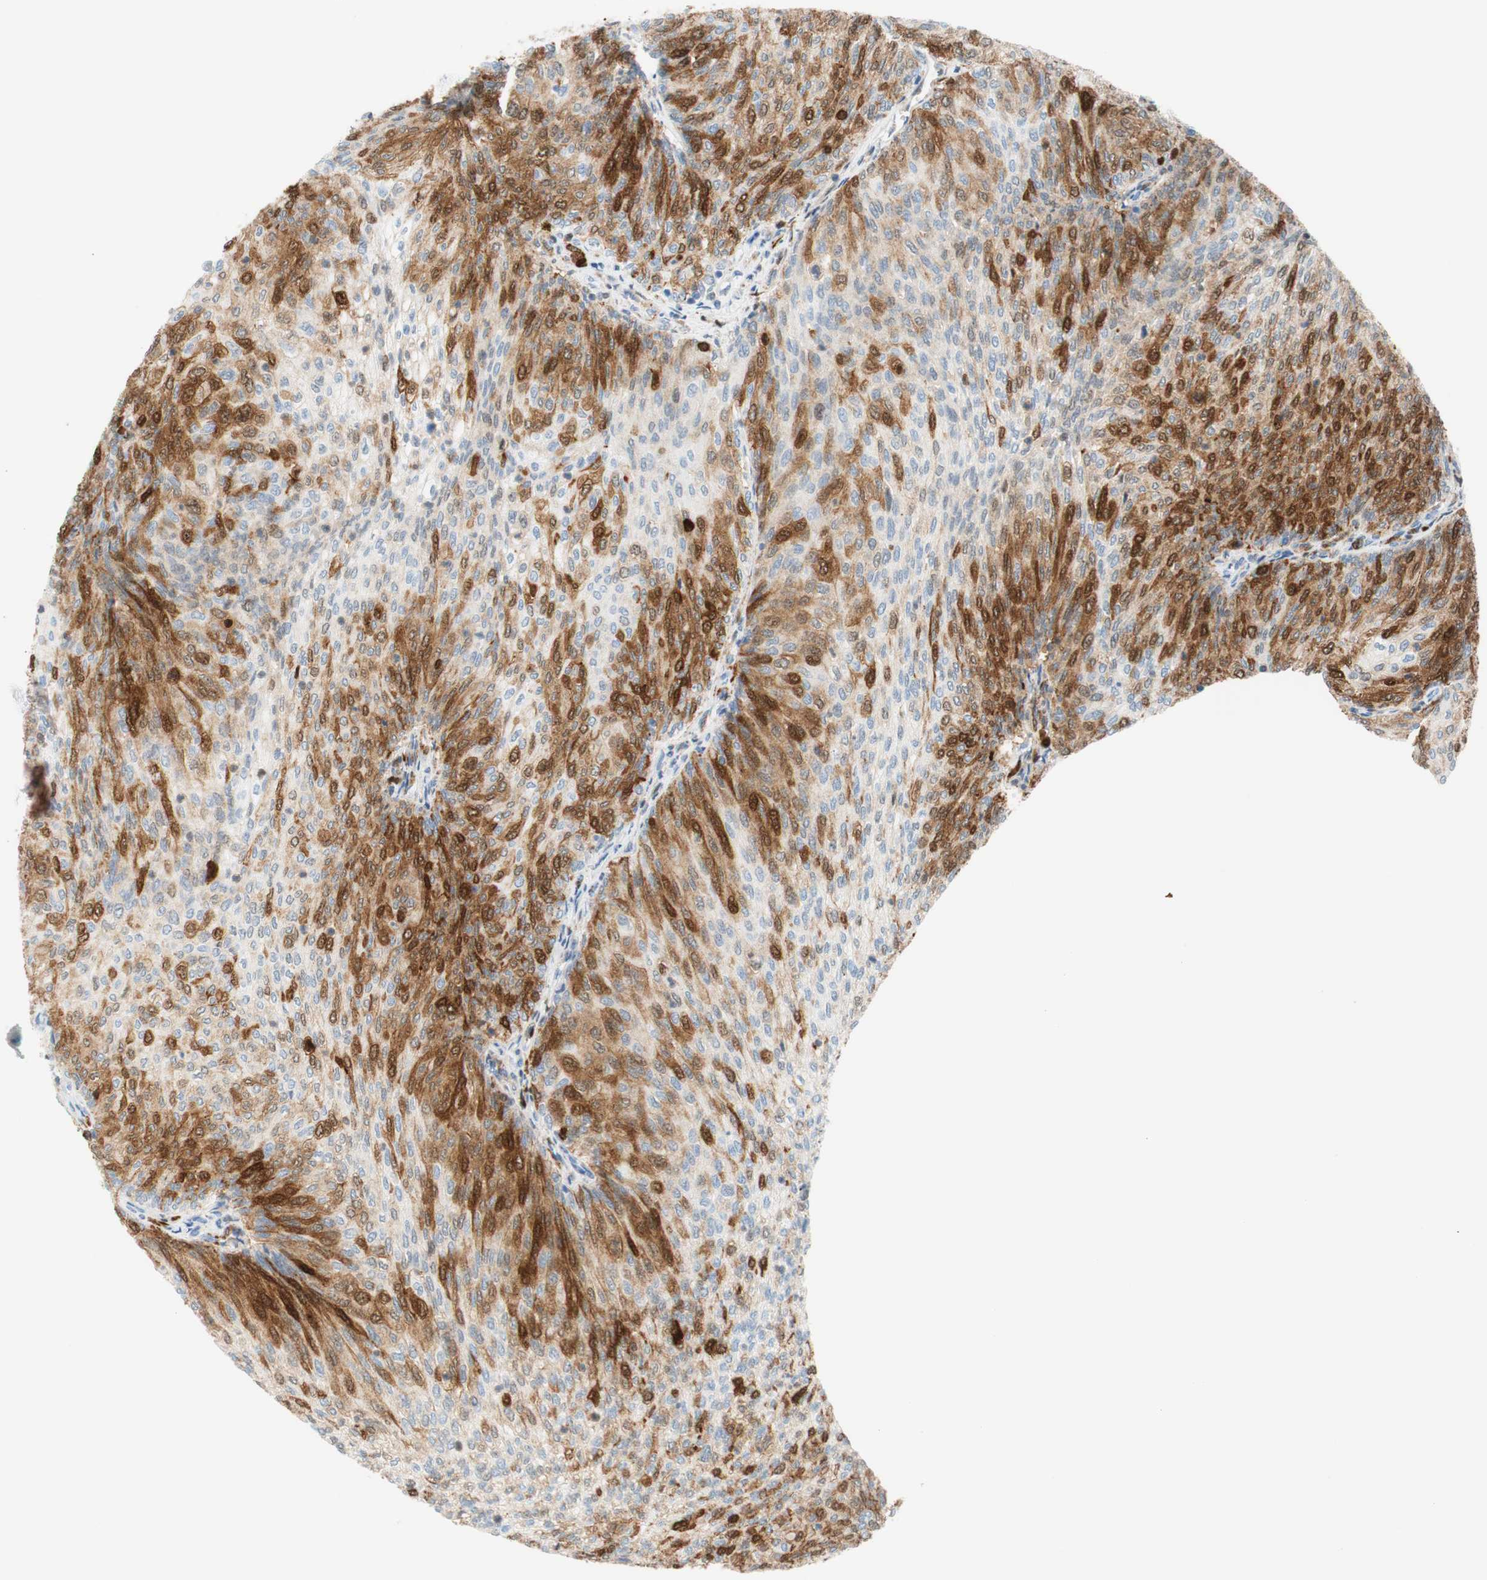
{"staining": {"intensity": "moderate", "quantity": "25%-75%", "location": "cytoplasmic/membranous,nuclear"}, "tissue": "urothelial cancer", "cell_type": "Tumor cells", "image_type": "cancer", "snomed": [{"axis": "morphology", "description": "Urothelial carcinoma, Low grade"}, {"axis": "topography", "description": "Urinary bladder"}], "caption": "The histopathology image displays immunohistochemical staining of low-grade urothelial carcinoma. There is moderate cytoplasmic/membranous and nuclear positivity is seen in about 25%-75% of tumor cells.", "gene": "STMN1", "patient": {"sex": "female", "age": 79}}